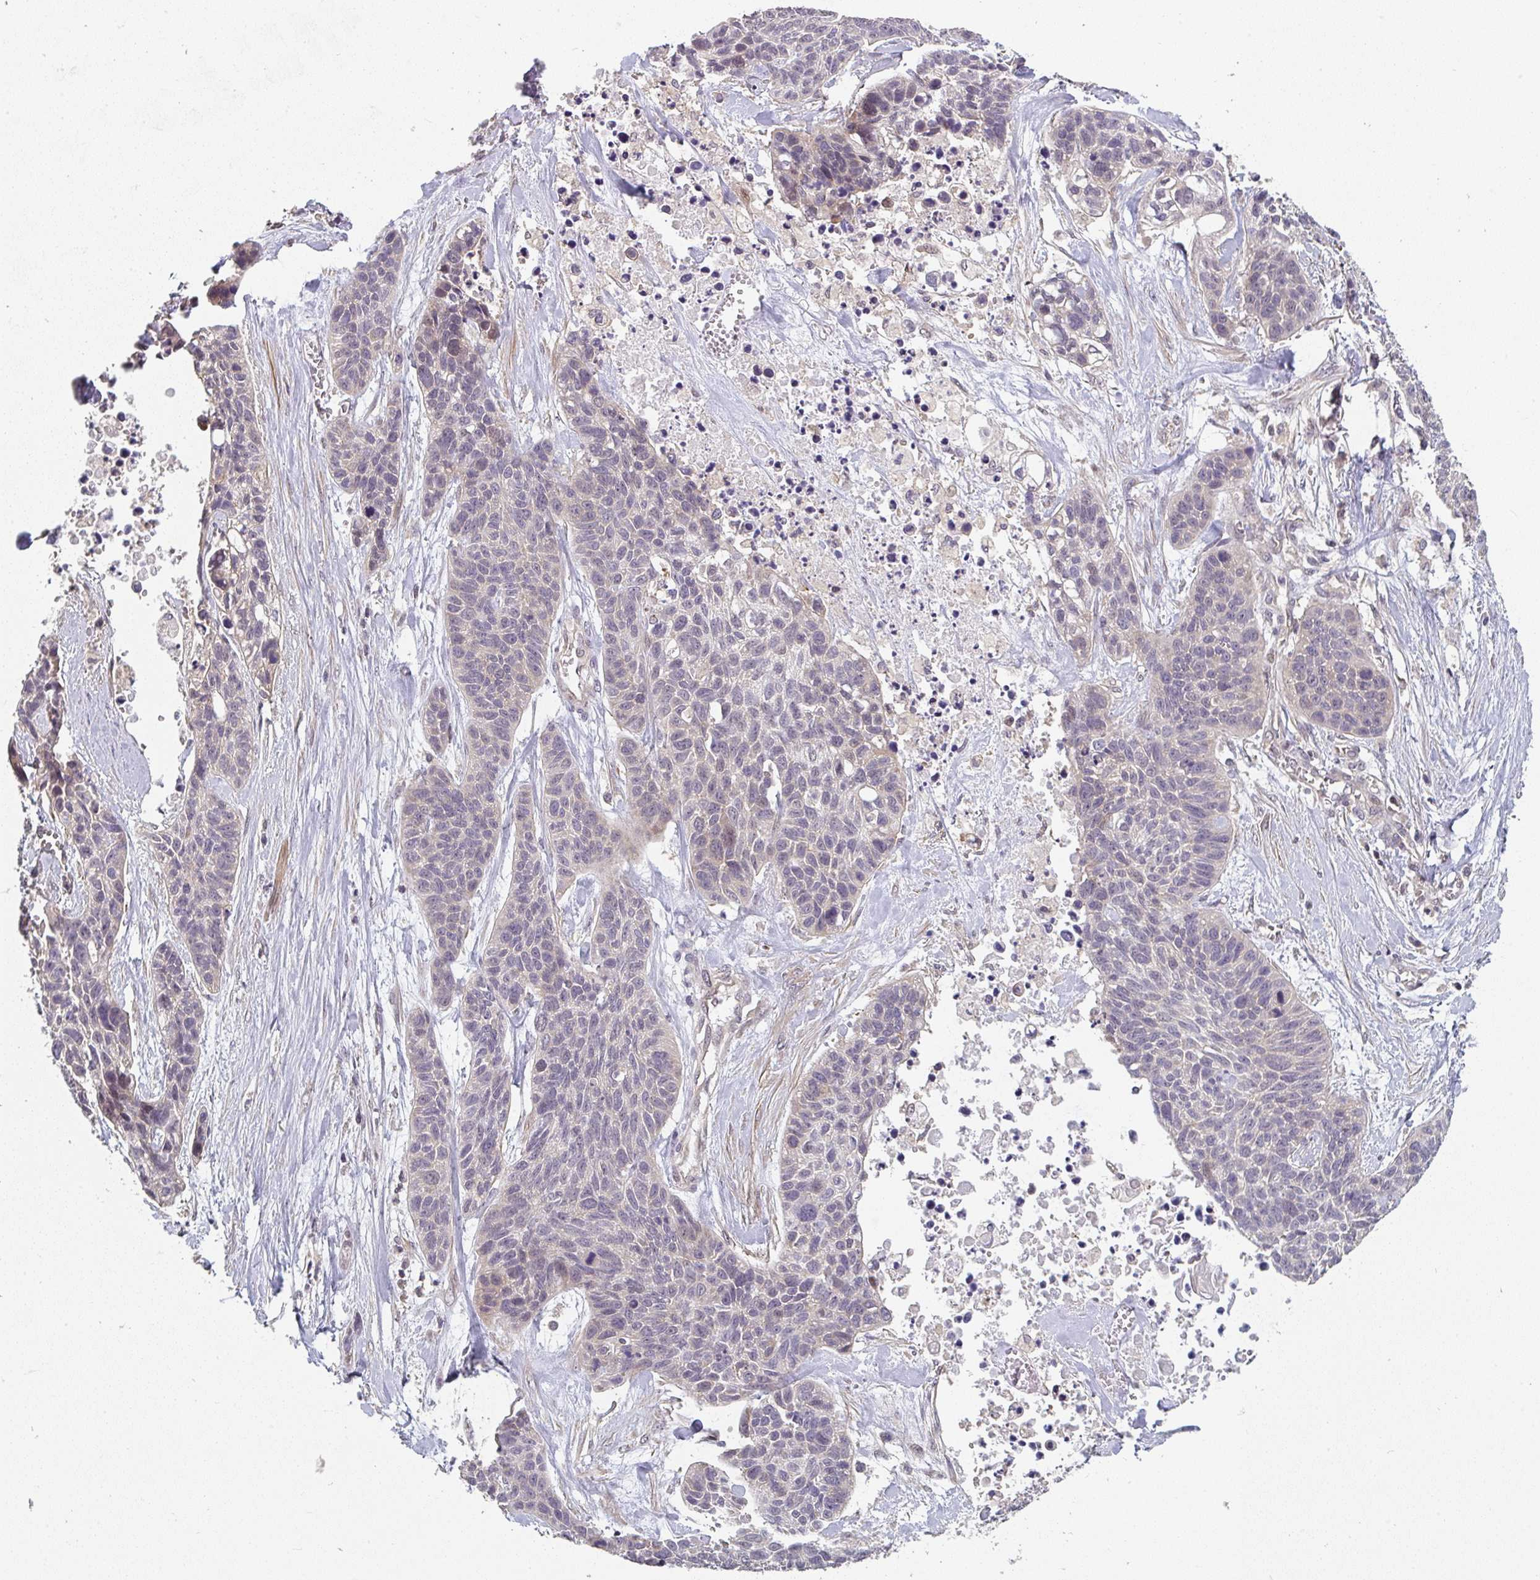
{"staining": {"intensity": "negative", "quantity": "none", "location": "none"}, "tissue": "lung cancer", "cell_type": "Tumor cells", "image_type": "cancer", "snomed": [{"axis": "morphology", "description": "Squamous cell carcinoma, NOS"}, {"axis": "topography", "description": "Lung"}], "caption": "IHC micrograph of neoplastic tissue: lung cancer (squamous cell carcinoma) stained with DAB (3,3'-diaminobenzidine) reveals no significant protein expression in tumor cells.", "gene": "RANGRF", "patient": {"sex": "male", "age": 62}}